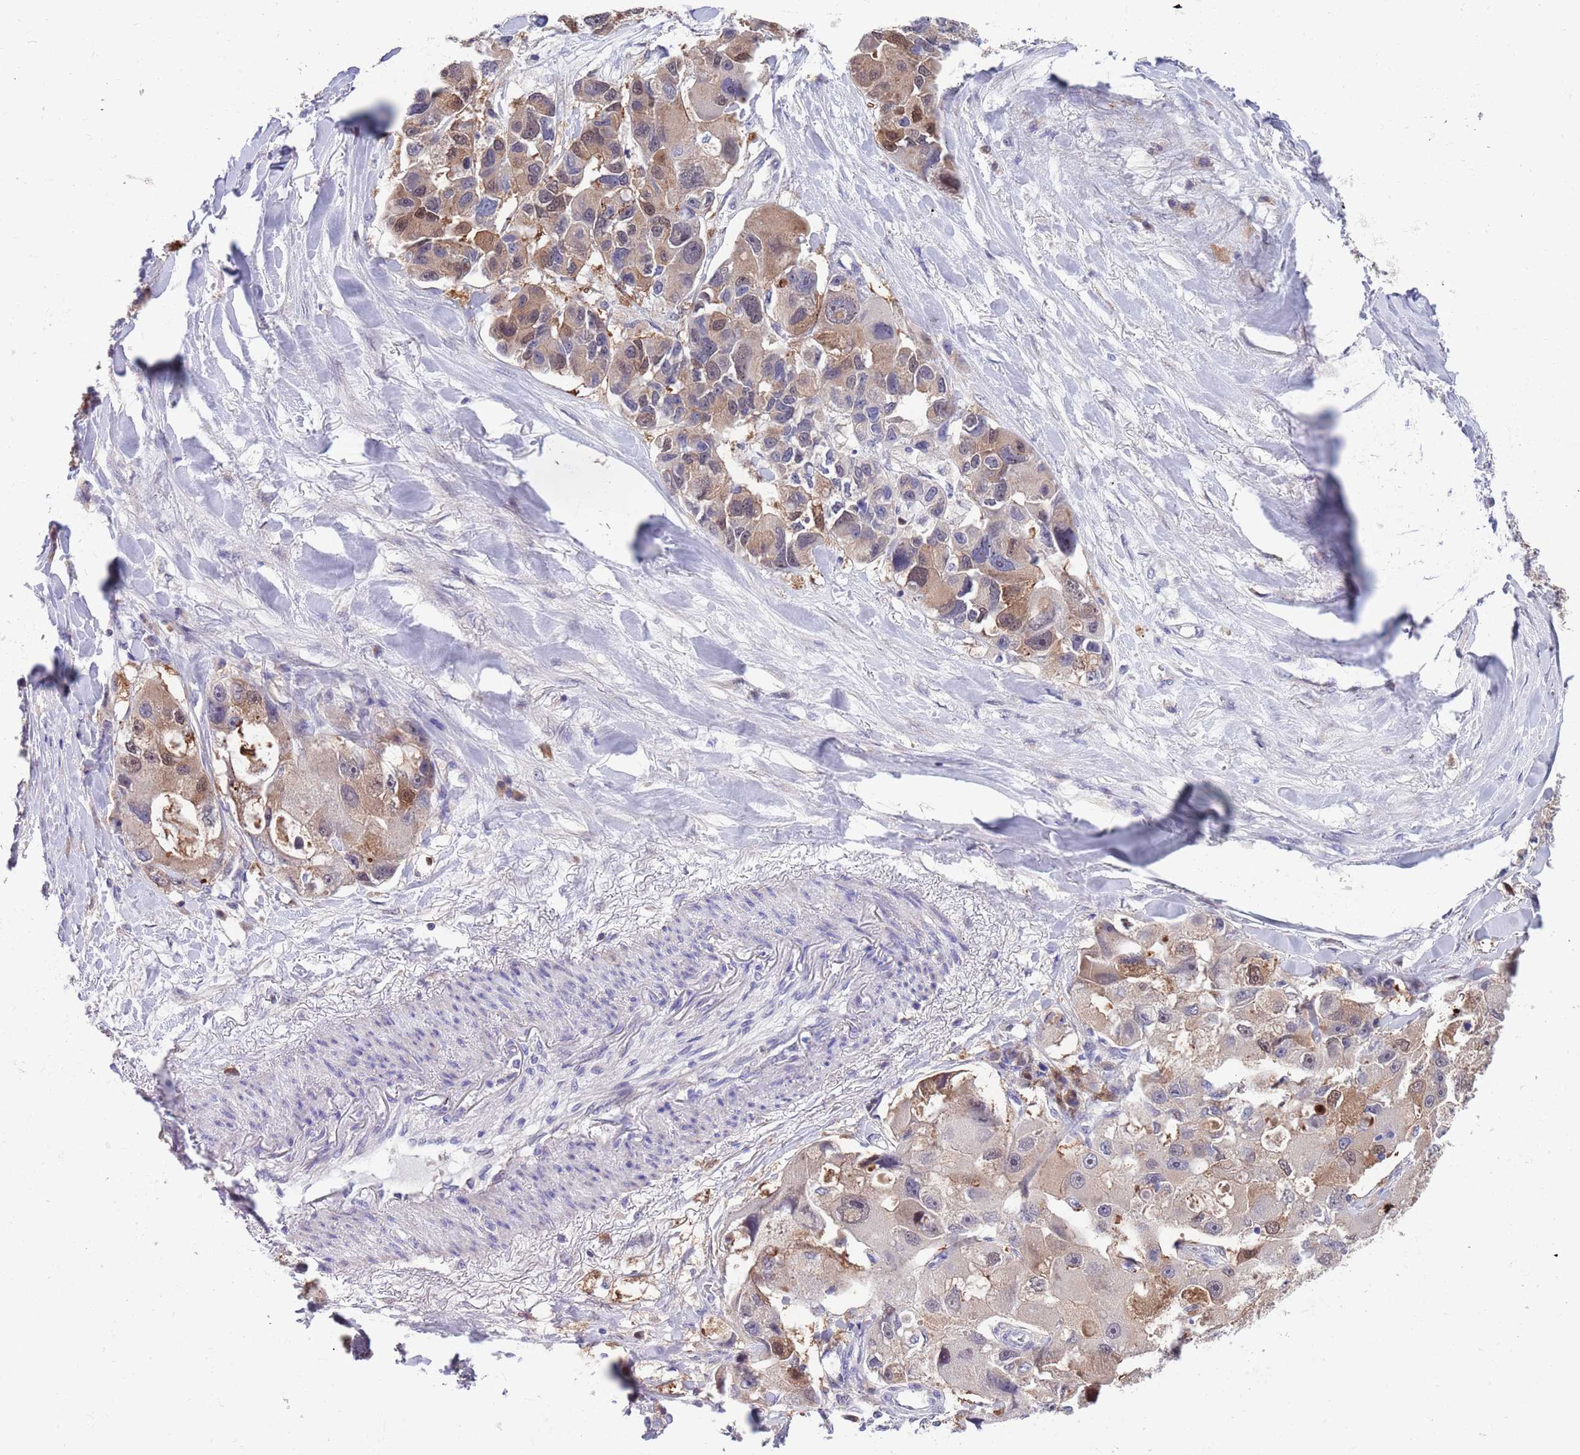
{"staining": {"intensity": "moderate", "quantity": ">75%", "location": "cytoplasmic/membranous,nuclear"}, "tissue": "lung cancer", "cell_type": "Tumor cells", "image_type": "cancer", "snomed": [{"axis": "morphology", "description": "Adenocarcinoma, NOS"}, {"axis": "topography", "description": "Lung"}], "caption": "IHC staining of lung adenocarcinoma, which reveals medium levels of moderate cytoplasmic/membranous and nuclear staining in approximately >75% of tumor cells indicating moderate cytoplasmic/membranous and nuclear protein positivity. The staining was performed using DAB (brown) for protein detection and nuclei were counterstained in hematoxylin (blue).", "gene": "KLHL29", "patient": {"sex": "female", "age": 54}}